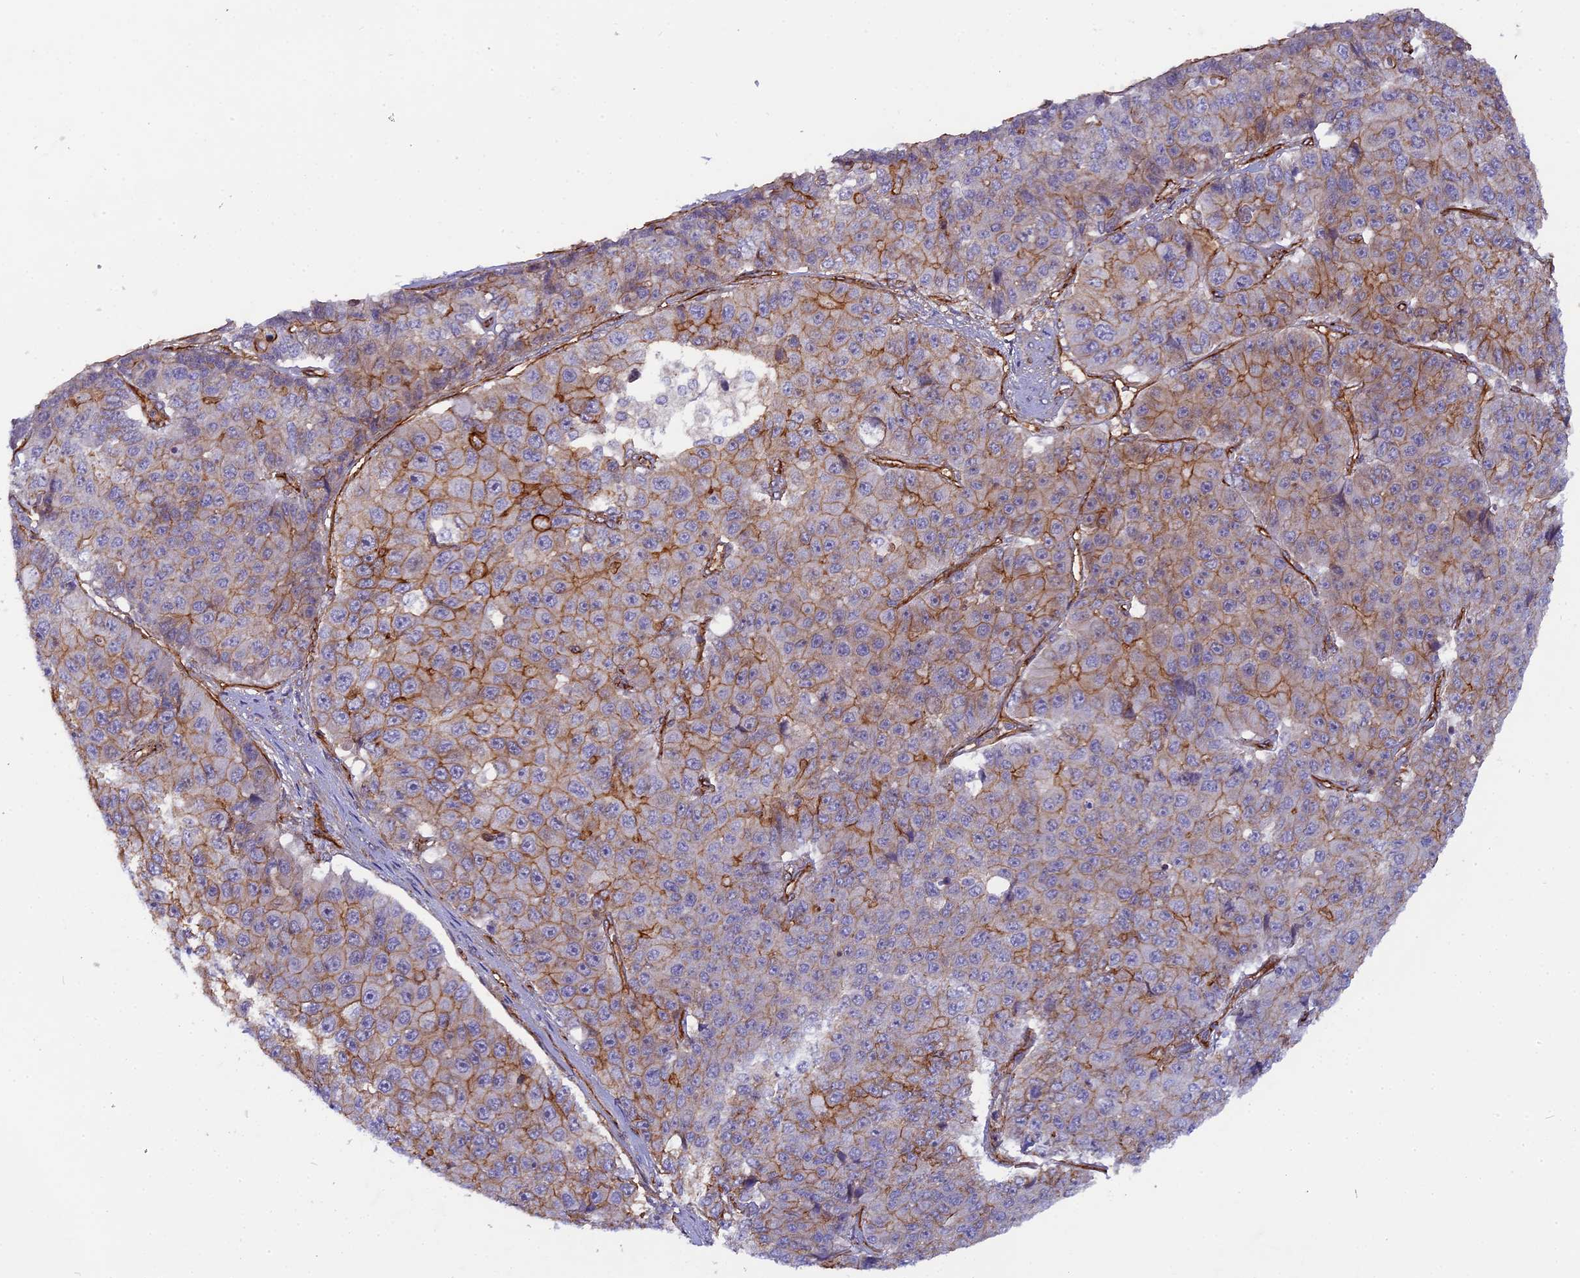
{"staining": {"intensity": "moderate", "quantity": "25%-75%", "location": "cytoplasmic/membranous"}, "tissue": "pancreatic cancer", "cell_type": "Tumor cells", "image_type": "cancer", "snomed": [{"axis": "morphology", "description": "Adenocarcinoma, NOS"}, {"axis": "topography", "description": "Pancreas"}], "caption": "High-magnification brightfield microscopy of pancreatic cancer (adenocarcinoma) stained with DAB (3,3'-diaminobenzidine) (brown) and counterstained with hematoxylin (blue). tumor cells exhibit moderate cytoplasmic/membranous expression is appreciated in approximately25%-75% of cells. The staining was performed using DAB (3,3'-diaminobenzidine) to visualize the protein expression in brown, while the nuclei were stained in blue with hematoxylin (Magnification: 20x).", "gene": "CNBD2", "patient": {"sex": "male", "age": 50}}